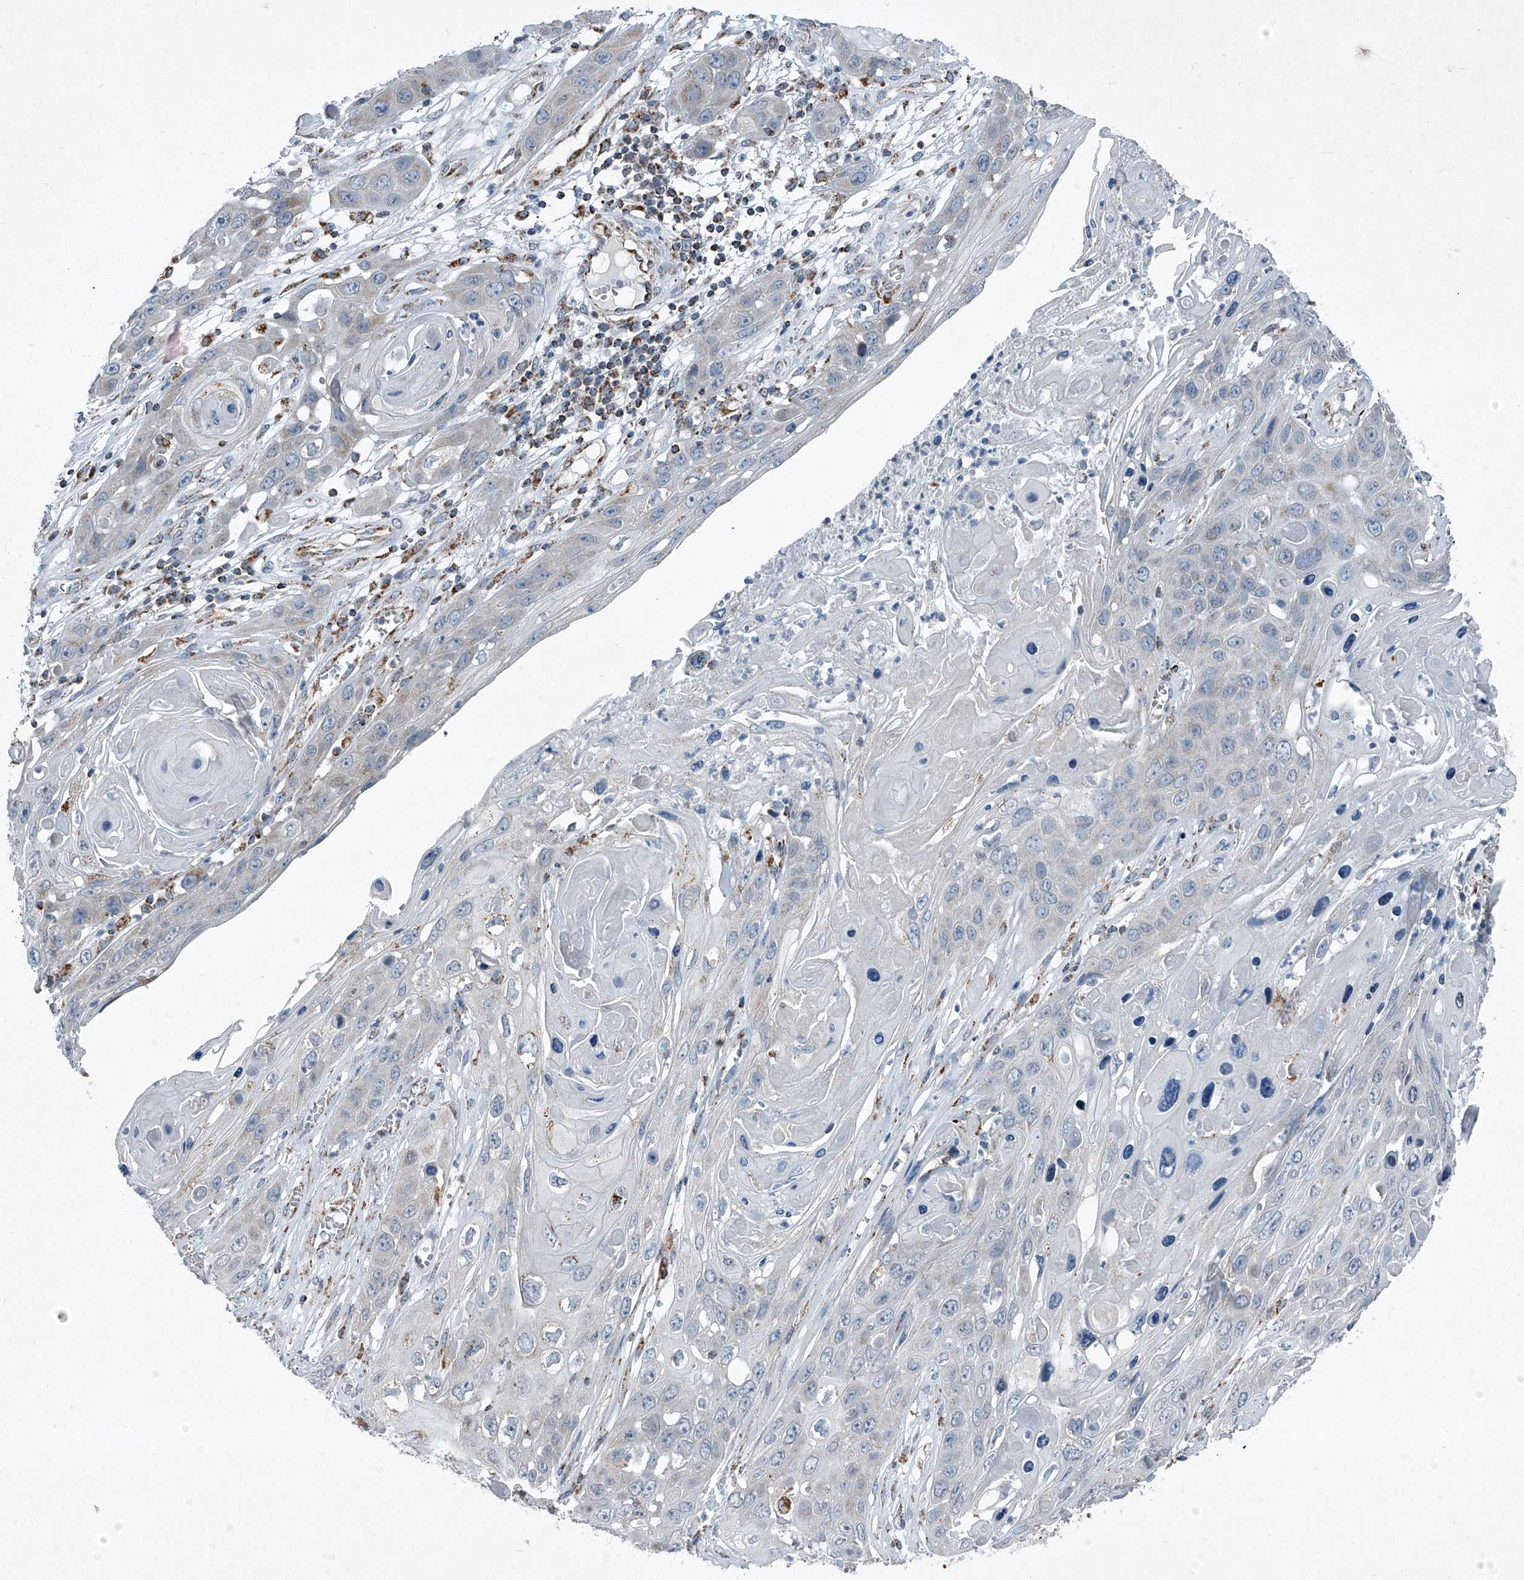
{"staining": {"intensity": "negative", "quantity": "none", "location": "none"}, "tissue": "skin cancer", "cell_type": "Tumor cells", "image_type": "cancer", "snomed": [{"axis": "morphology", "description": "Squamous cell carcinoma, NOS"}, {"axis": "topography", "description": "Skin"}], "caption": "The micrograph displays no staining of tumor cells in skin cancer (squamous cell carcinoma).", "gene": "CHRNA7", "patient": {"sex": "male", "age": 55}}